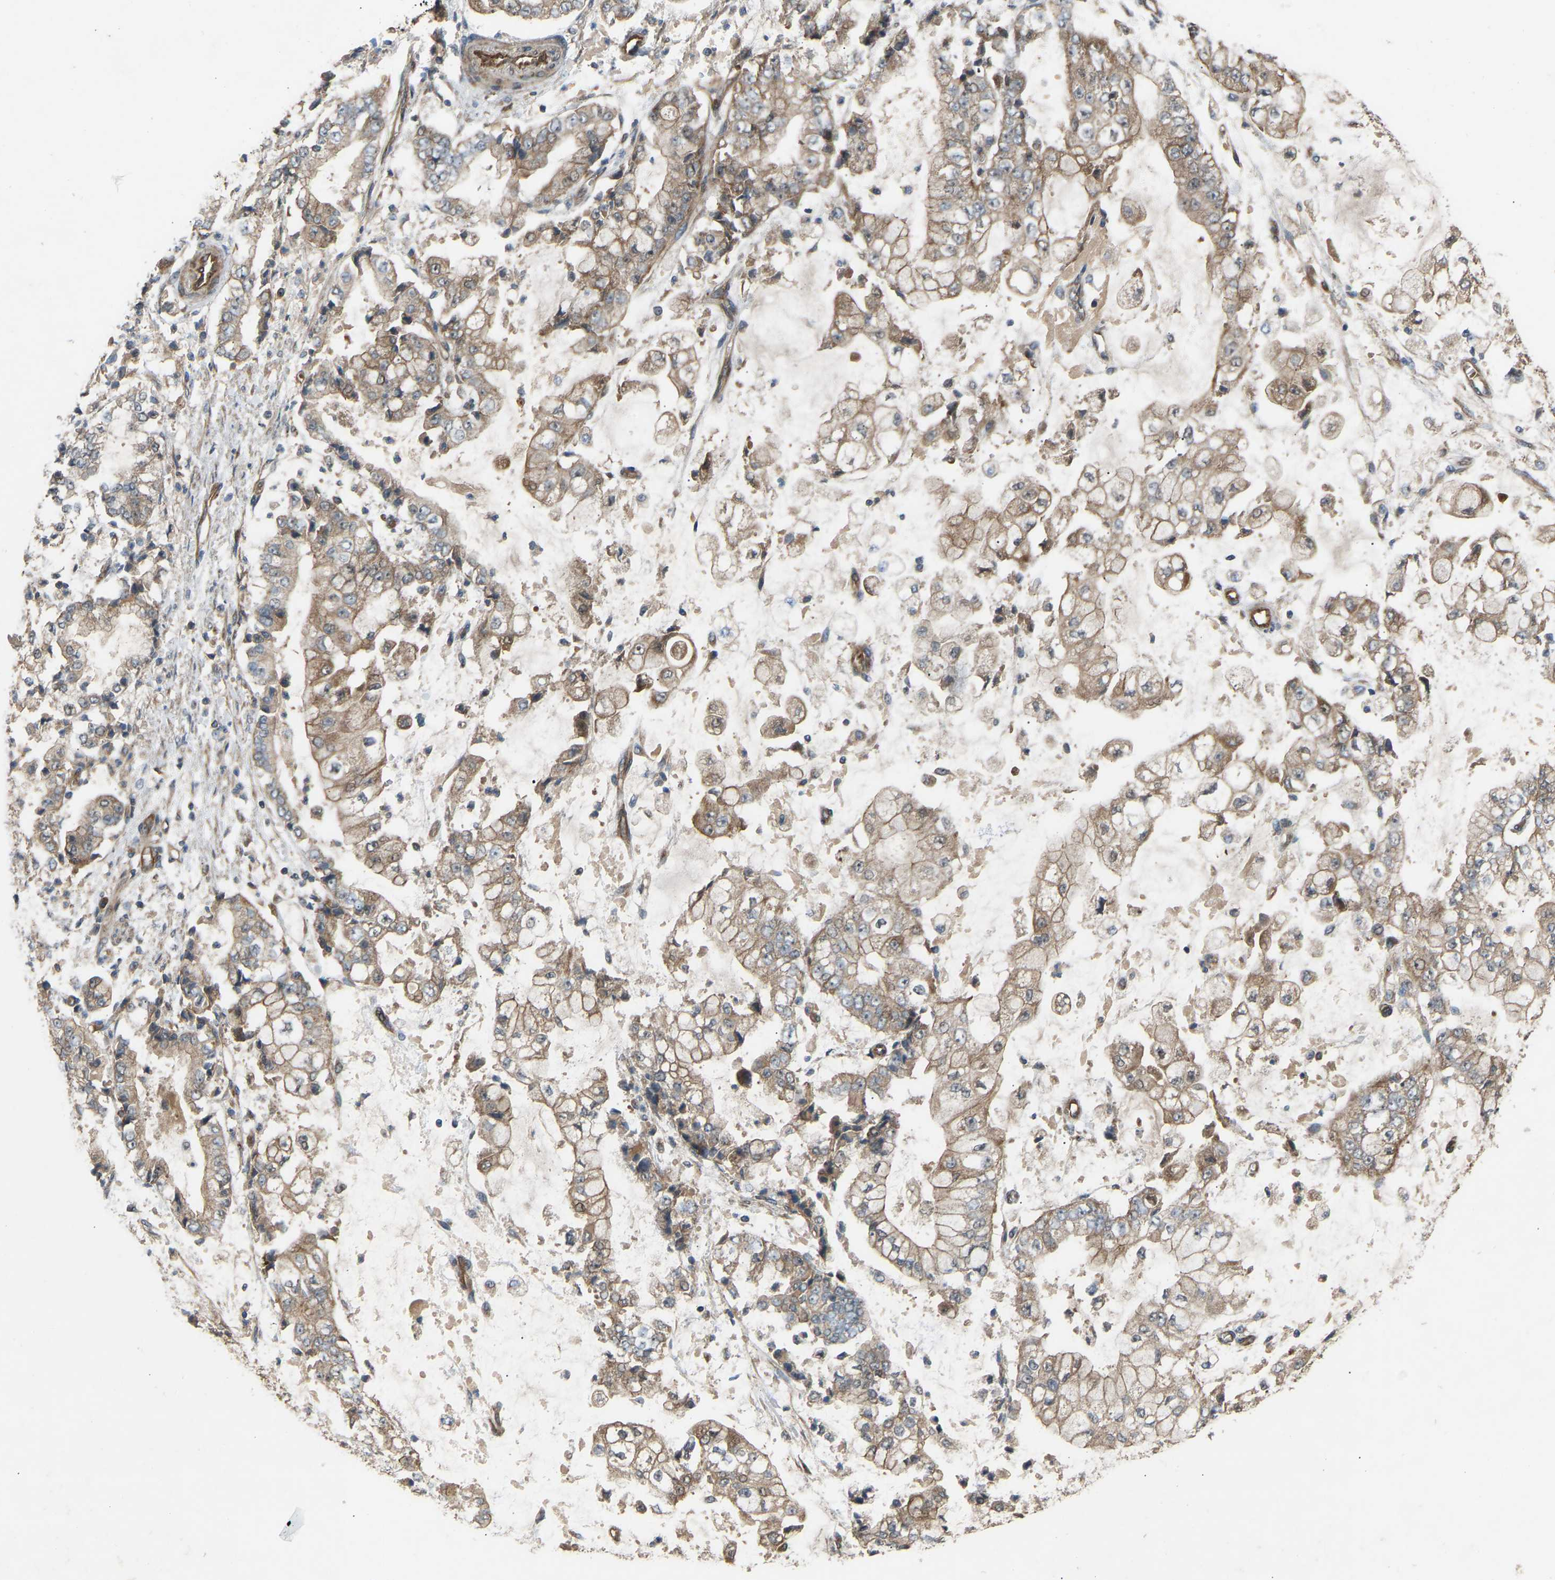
{"staining": {"intensity": "moderate", "quantity": ">75%", "location": "cytoplasmic/membranous"}, "tissue": "stomach cancer", "cell_type": "Tumor cells", "image_type": "cancer", "snomed": [{"axis": "morphology", "description": "Adenocarcinoma, NOS"}, {"axis": "topography", "description": "Stomach"}], "caption": "IHC photomicrograph of neoplastic tissue: stomach cancer (adenocarcinoma) stained using immunohistochemistry reveals medium levels of moderate protein expression localized specifically in the cytoplasmic/membranous of tumor cells, appearing as a cytoplasmic/membranous brown color.", "gene": "GAS2L1", "patient": {"sex": "male", "age": 76}}